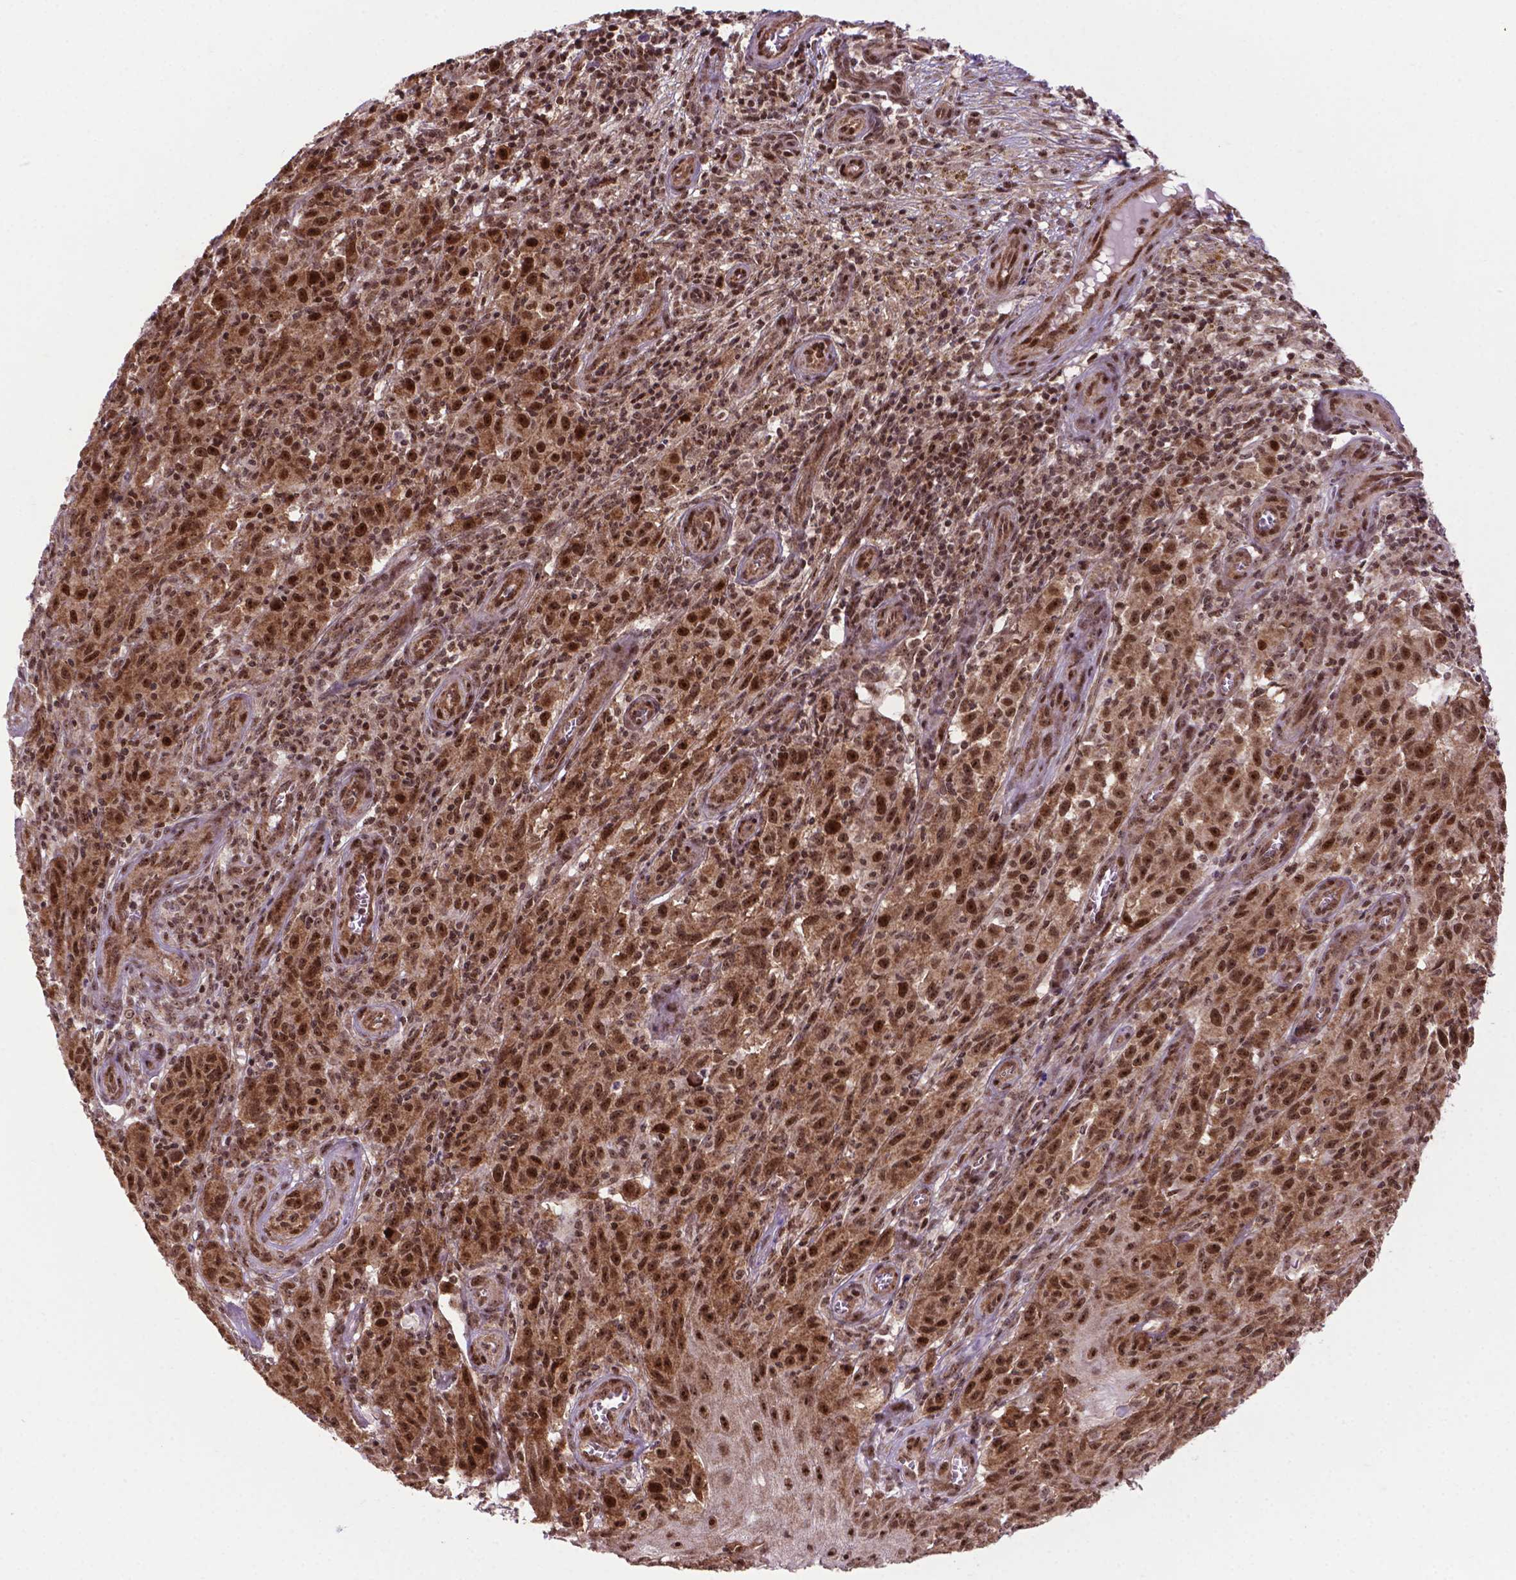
{"staining": {"intensity": "strong", "quantity": ">75%", "location": "nuclear"}, "tissue": "melanoma", "cell_type": "Tumor cells", "image_type": "cancer", "snomed": [{"axis": "morphology", "description": "Malignant melanoma, NOS"}, {"axis": "topography", "description": "Skin"}], "caption": "An immunohistochemistry photomicrograph of neoplastic tissue is shown. Protein staining in brown labels strong nuclear positivity in melanoma within tumor cells.", "gene": "CSNK2A1", "patient": {"sex": "female", "age": 53}}